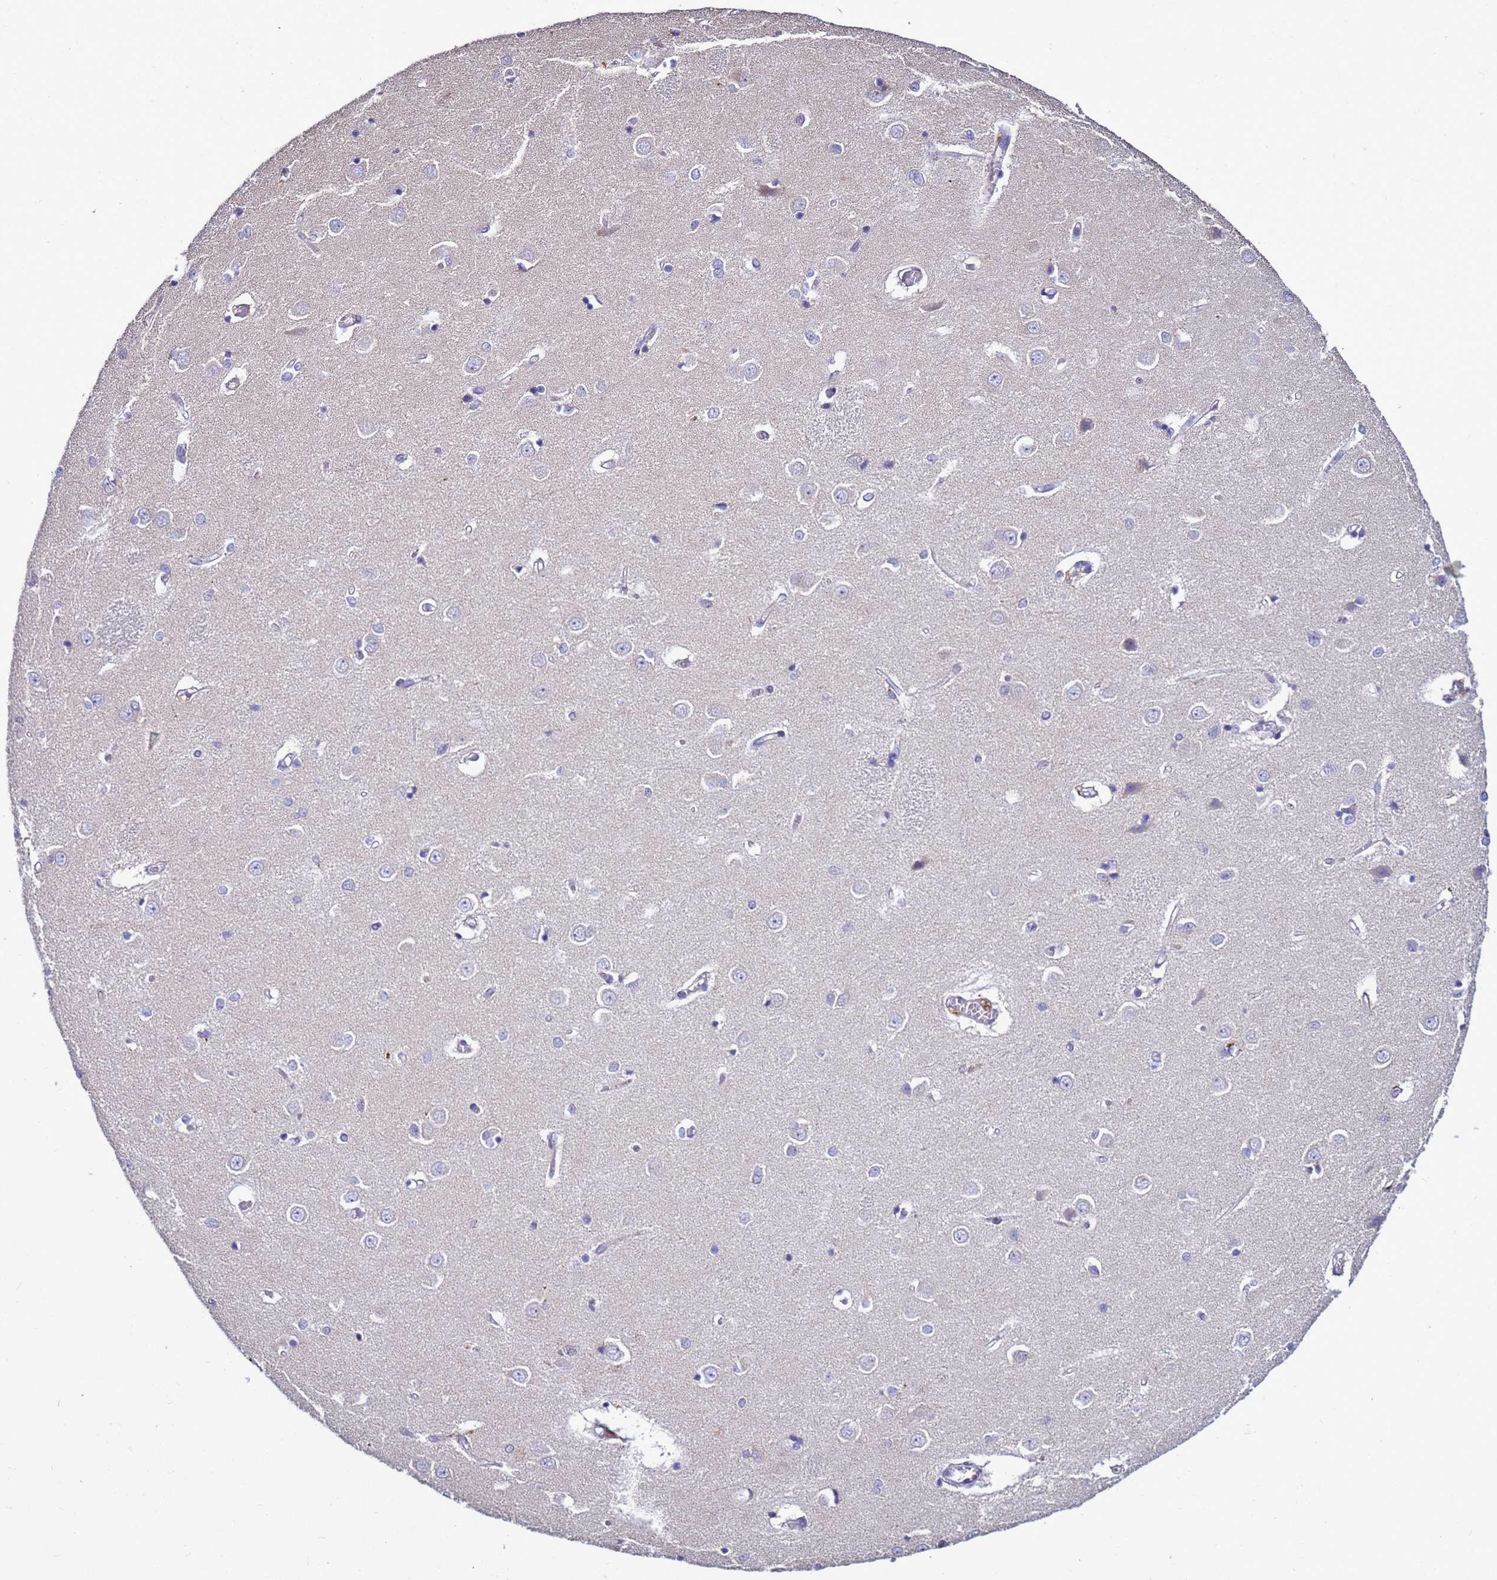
{"staining": {"intensity": "negative", "quantity": "none", "location": "none"}, "tissue": "caudate", "cell_type": "Glial cells", "image_type": "normal", "snomed": [{"axis": "morphology", "description": "Normal tissue, NOS"}, {"axis": "topography", "description": "Lateral ventricle wall"}], "caption": "IHC of benign human caudate reveals no expression in glial cells.", "gene": "NAT1", "patient": {"sex": "male", "age": 37}}